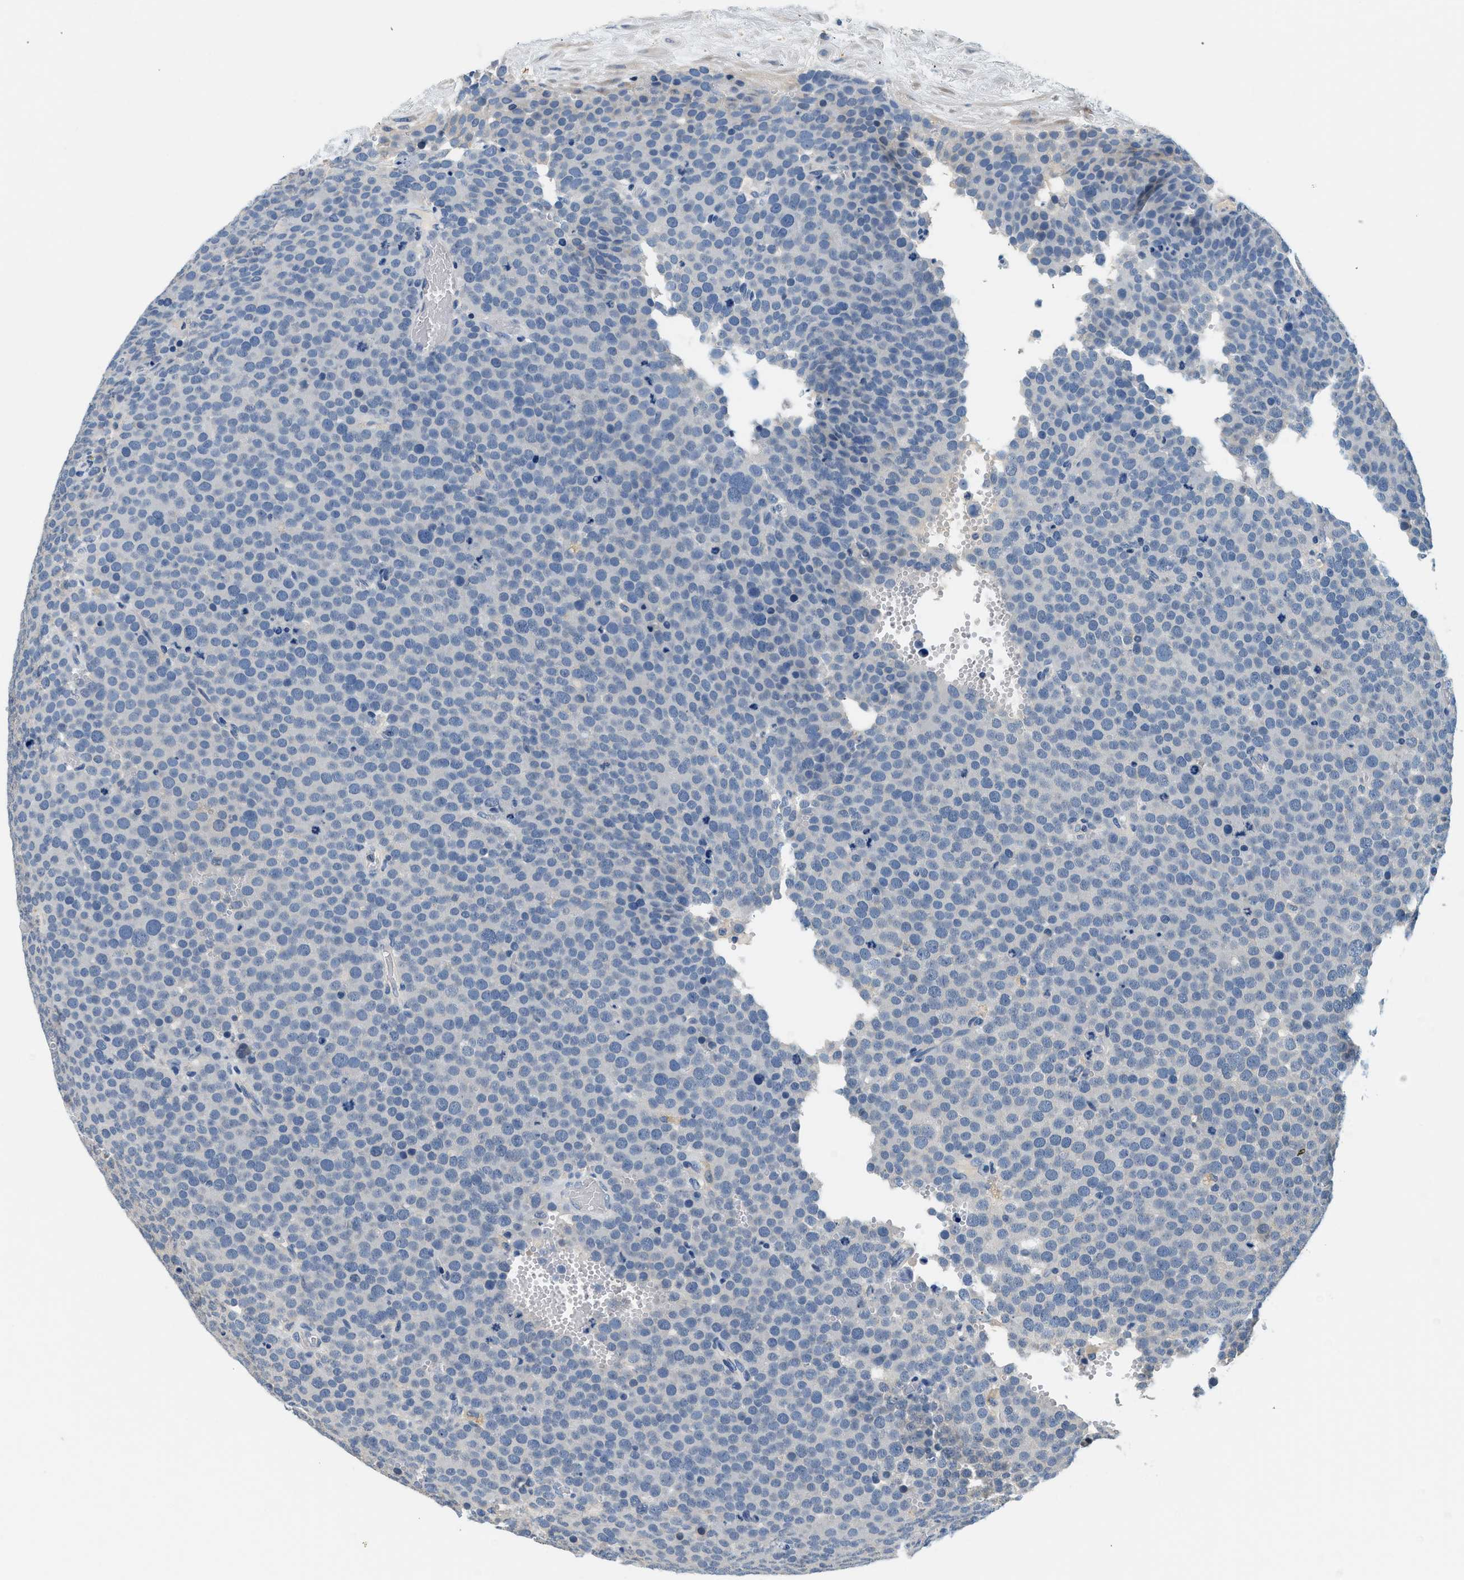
{"staining": {"intensity": "negative", "quantity": "none", "location": "none"}, "tissue": "testis cancer", "cell_type": "Tumor cells", "image_type": "cancer", "snomed": [{"axis": "morphology", "description": "Normal tissue, NOS"}, {"axis": "morphology", "description": "Seminoma, NOS"}, {"axis": "topography", "description": "Testis"}], "caption": "A photomicrograph of testis seminoma stained for a protein demonstrates no brown staining in tumor cells. (Brightfield microscopy of DAB (3,3'-diaminobenzidine) IHC at high magnification).", "gene": "SLC35E1", "patient": {"sex": "male", "age": 71}}